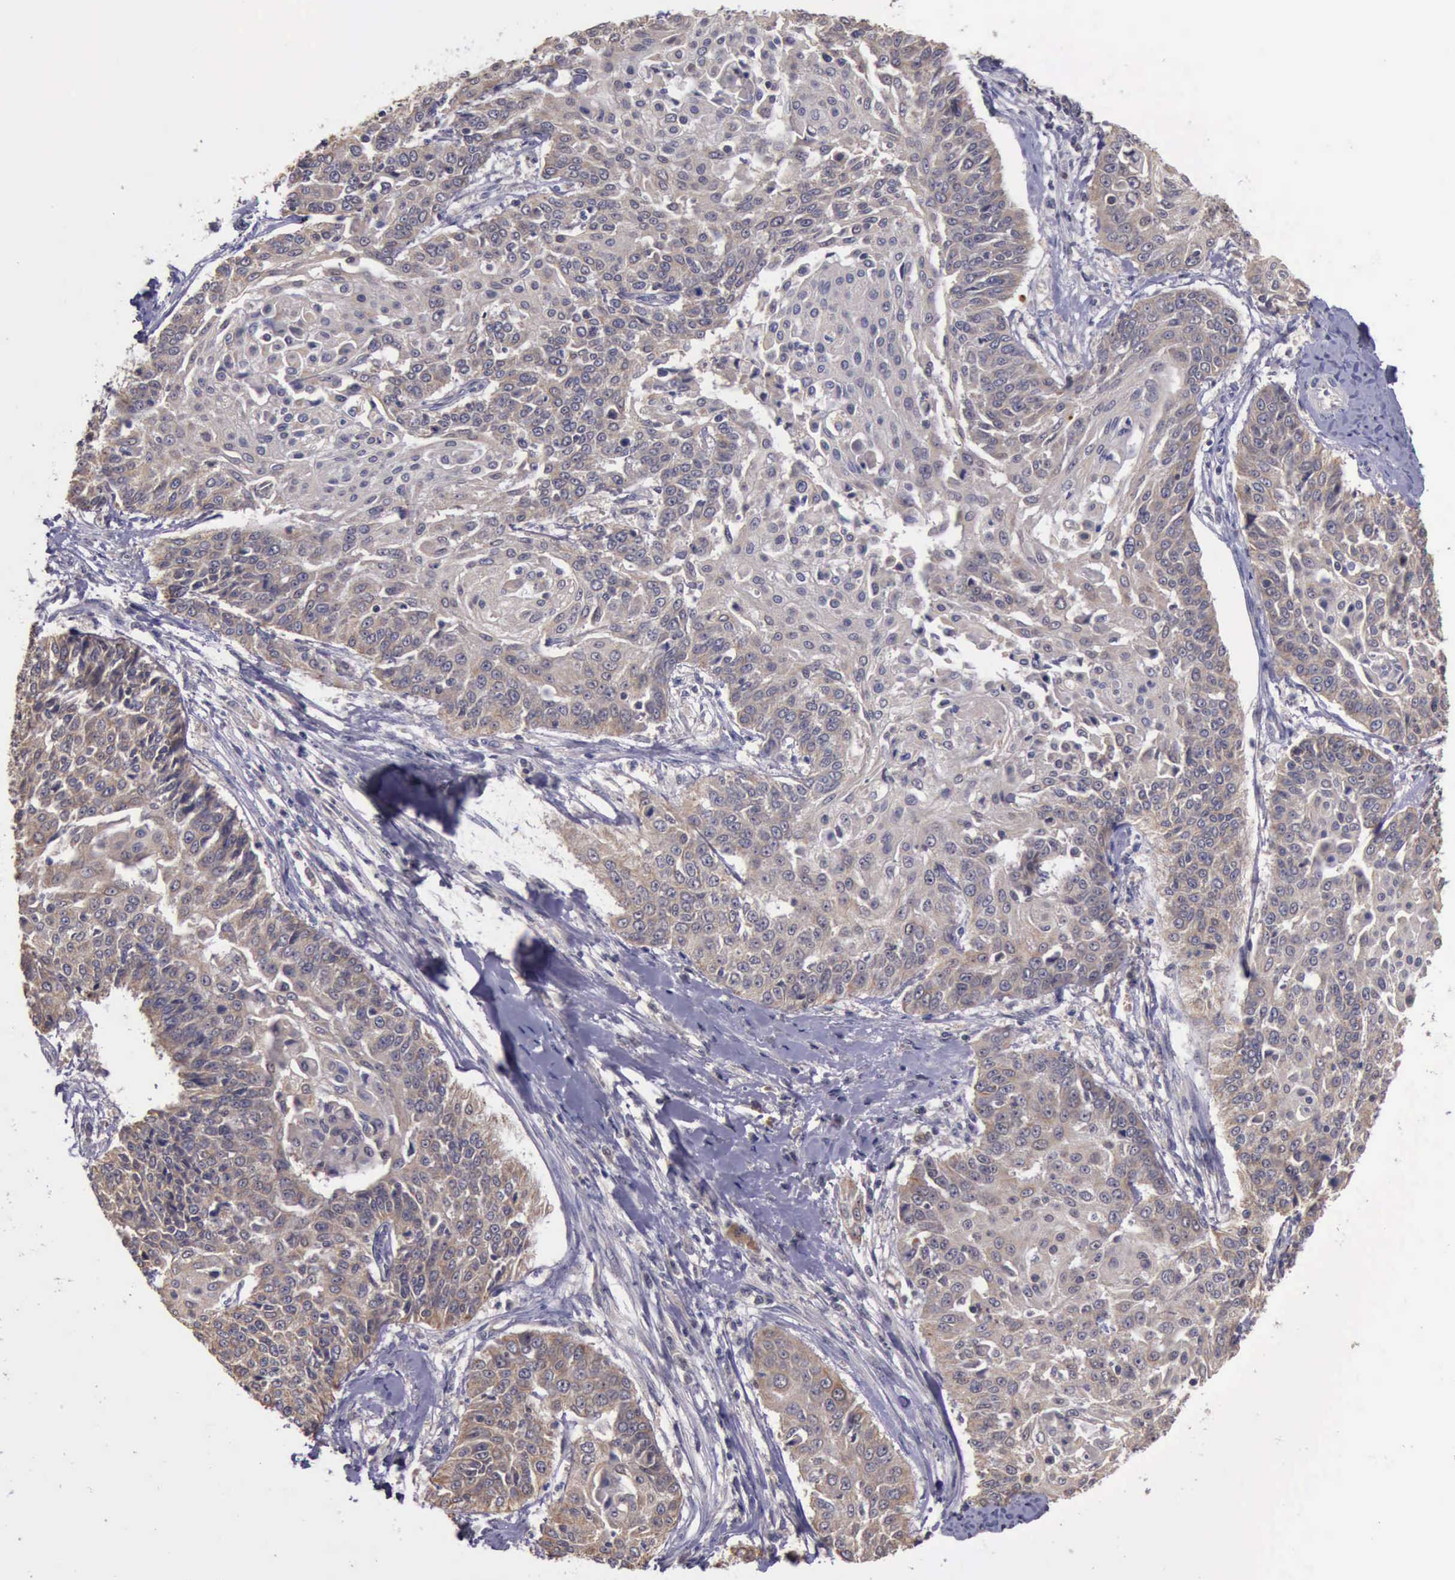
{"staining": {"intensity": "negative", "quantity": "none", "location": "none"}, "tissue": "cervical cancer", "cell_type": "Tumor cells", "image_type": "cancer", "snomed": [{"axis": "morphology", "description": "Squamous cell carcinoma, NOS"}, {"axis": "topography", "description": "Cervix"}], "caption": "Immunohistochemistry (IHC) photomicrograph of squamous cell carcinoma (cervical) stained for a protein (brown), which shows no staining in tumor cells.", "gene": "RAB39B", "patient": {"sex": "female", "age": 64}}